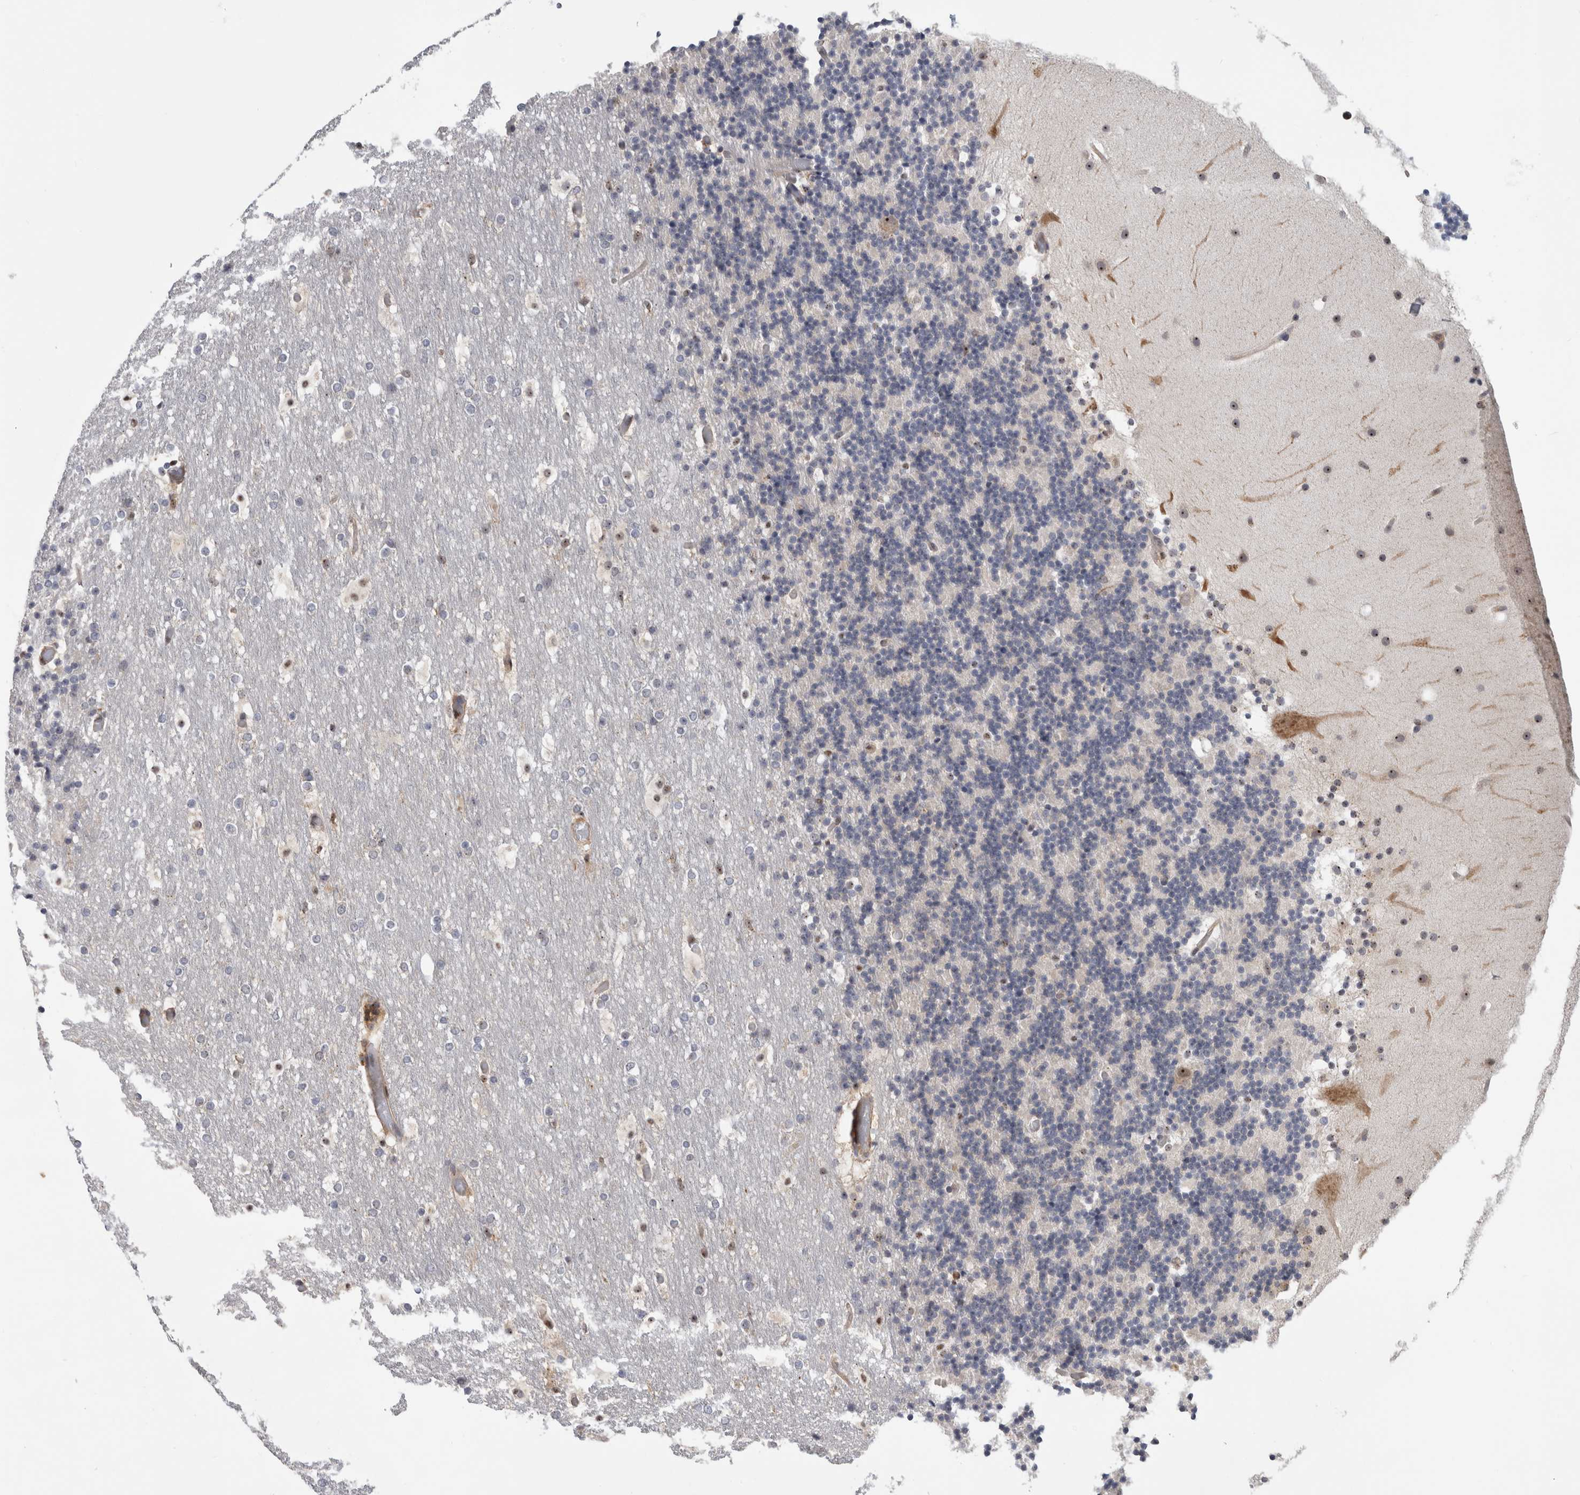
{"staining": {"intensity": "negative", "quantity": "none", "location": "none"}, "tissue": "cerebellum", "cell_type": "Cells in granular layer", "image_type": "normal", "snomed": [{"axis": "morphology", "description": "Normal tissue, NOS"}, {"axis": "topography", "description": "Cerebellum"}], "caption": "Immunohistochemistry of benign human cerebellum exhibits no staining in cells in granular layer. Brightfield microscopy of immunohistochemistry stained with DAB (3,3'-diaminobenzidine) (brown) and hematoxylin (blue), captured at high magnification.", "gene": "TDRD7", "patient": {"sex": "male", "age": 57}}